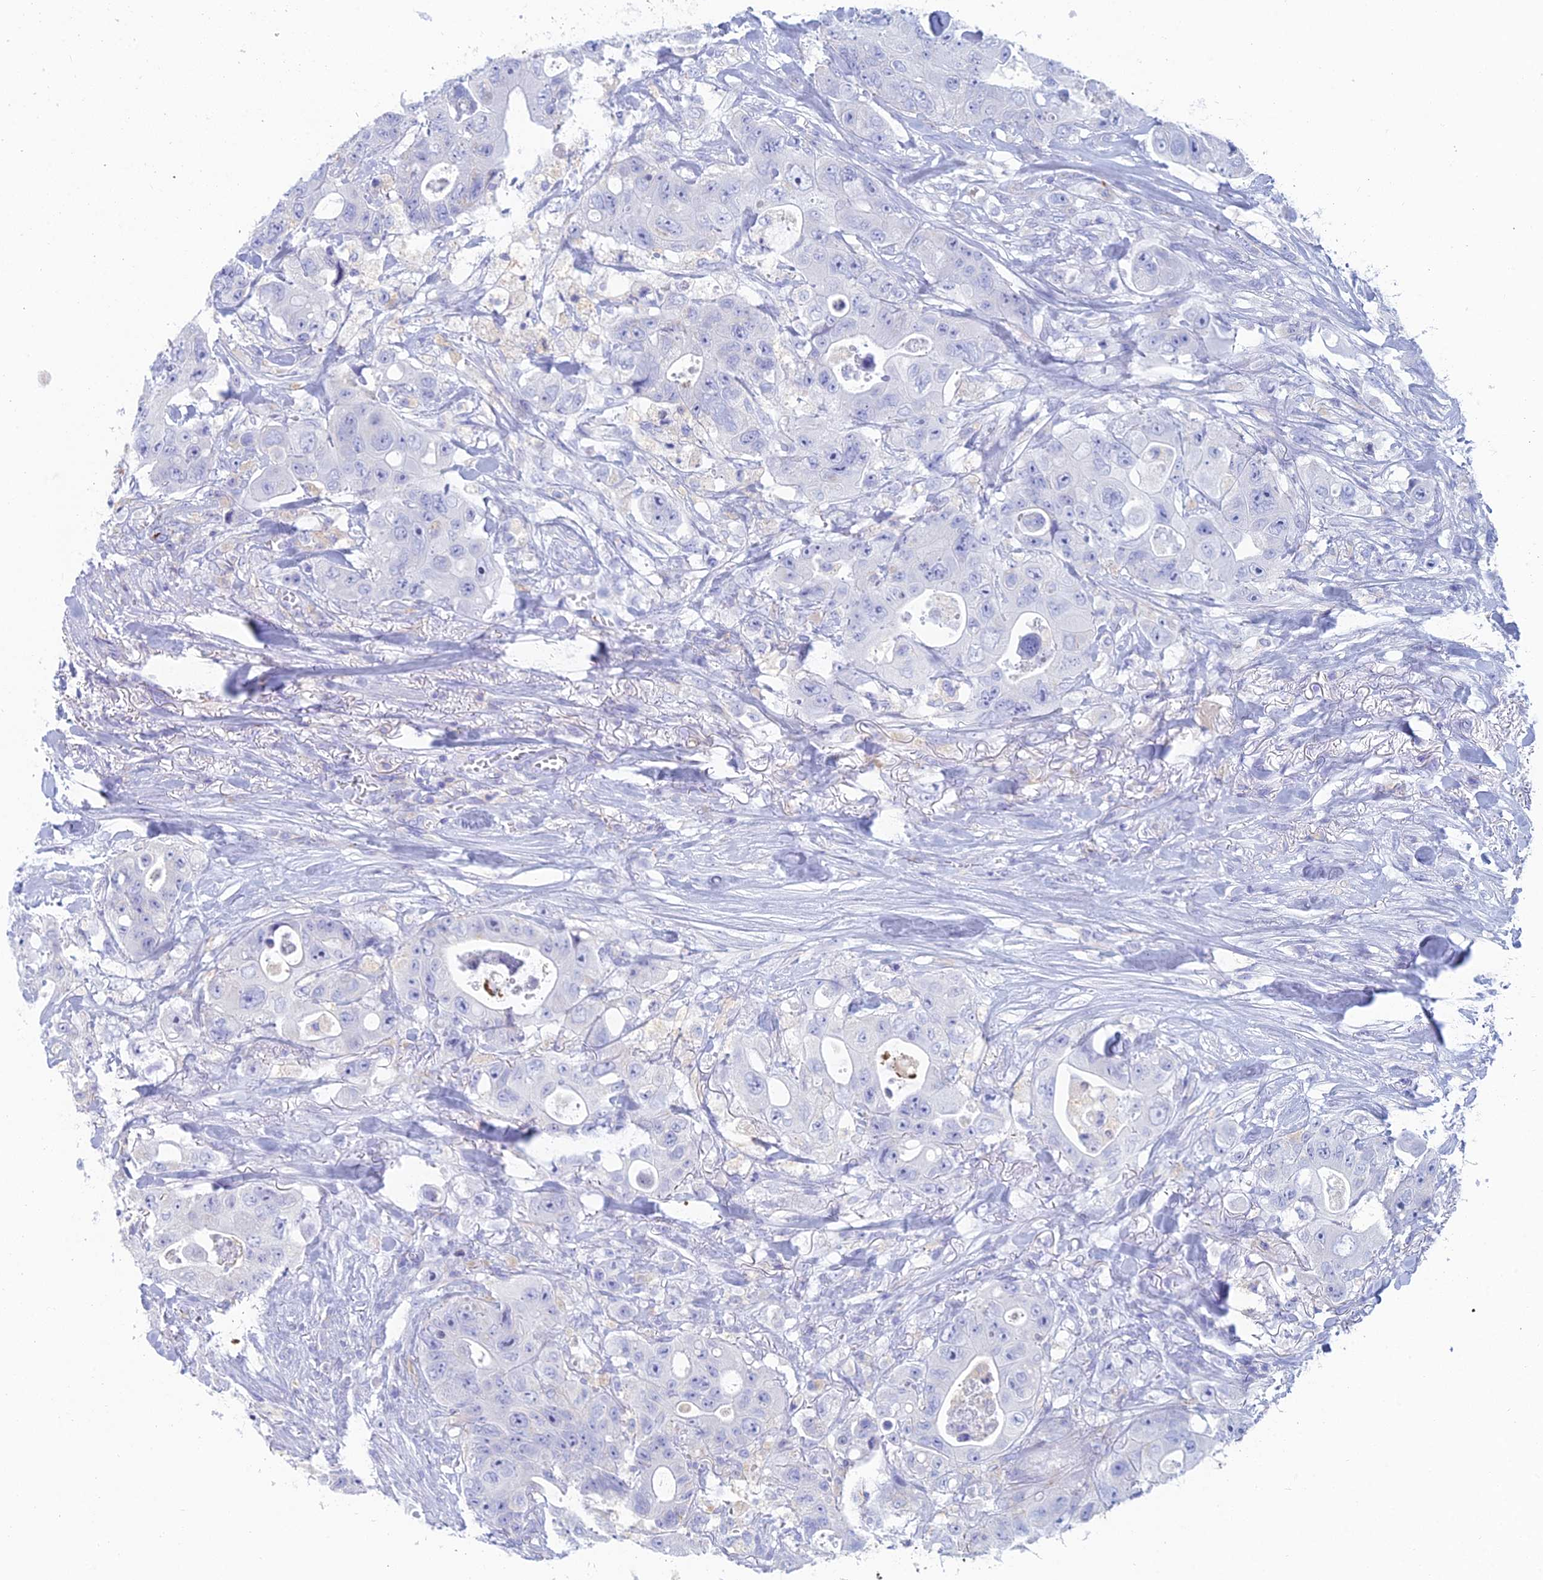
{"staining": {"intensity": "negative", "quantity": "none", "location": "none"}, "tissue": "colorectal cancer", "cell_type": "Tumor cells", "image_type": "cancer", "snomed": [{"axis": "morphology", "description": "Adenocarcinoma, NOS"}, {"axis": "topography", "description": "Colon"}], "caption": "Immunohistochemistry of colorectal cancer (adenocarcinoma) exhibits no positivity in tumor cells.", "gene": "FERD3L", "patient": {"sex": "female", "age": 46}}